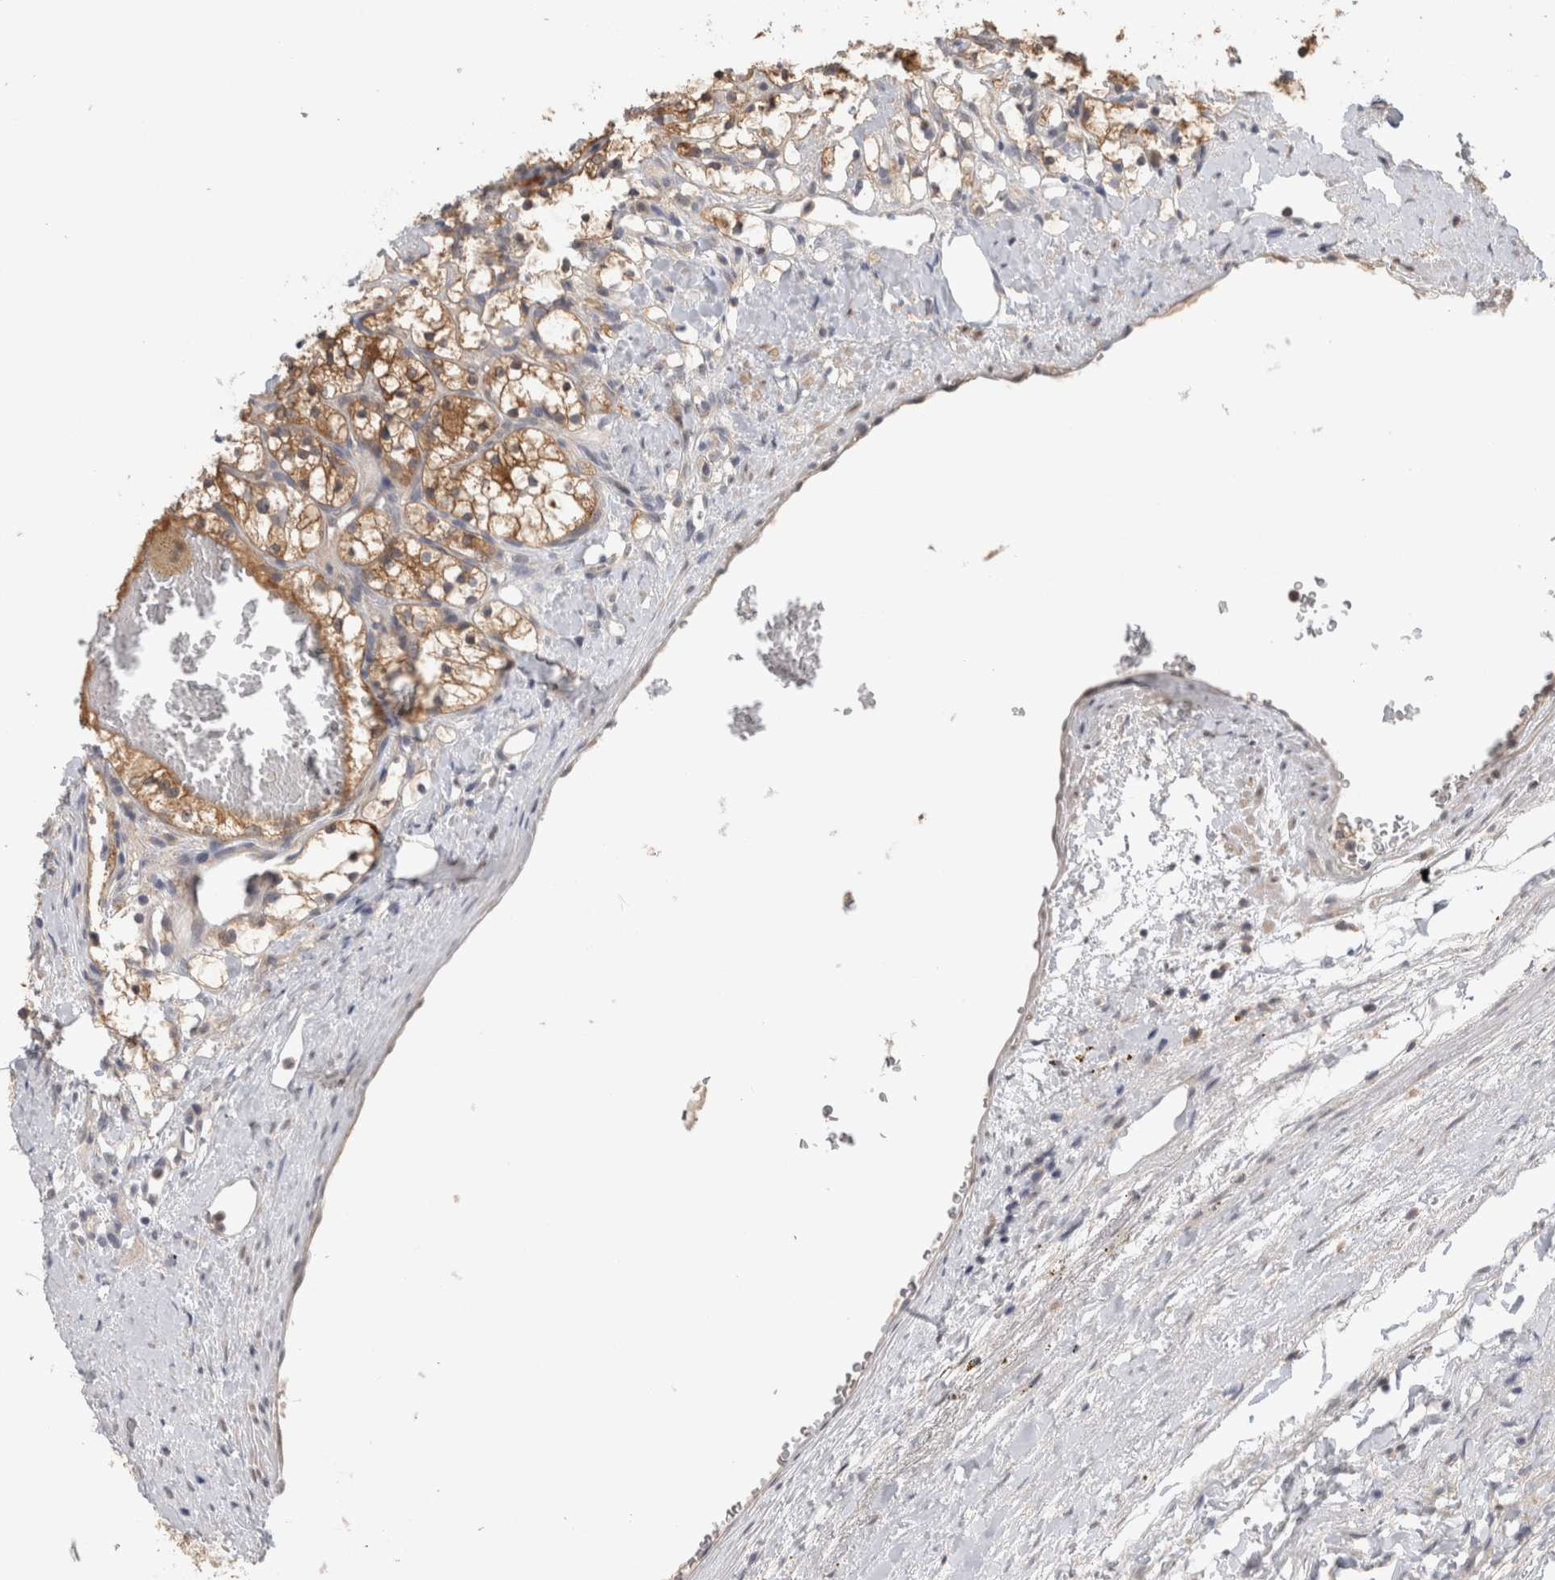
{"staining": {"intensity": "moderate", "quantity": ">75%", "location": "cytoplasmic/membranous"}, "tissue": "renal cancer", "cell_type": "Tumor cells", "image_type": "cancer", "snomed": [{"axis": "morphology", "description": "Adenocarcinoma, NOS"}, {"axis": "topography", "description": "Kidney"}], "caption": "Moderate cytoplasmic/membranous staining is appreciated in about >75% of tumor cells in renal cancer.", "gene": "PIGP", "patient": {"sex": "female", "age": 69}}